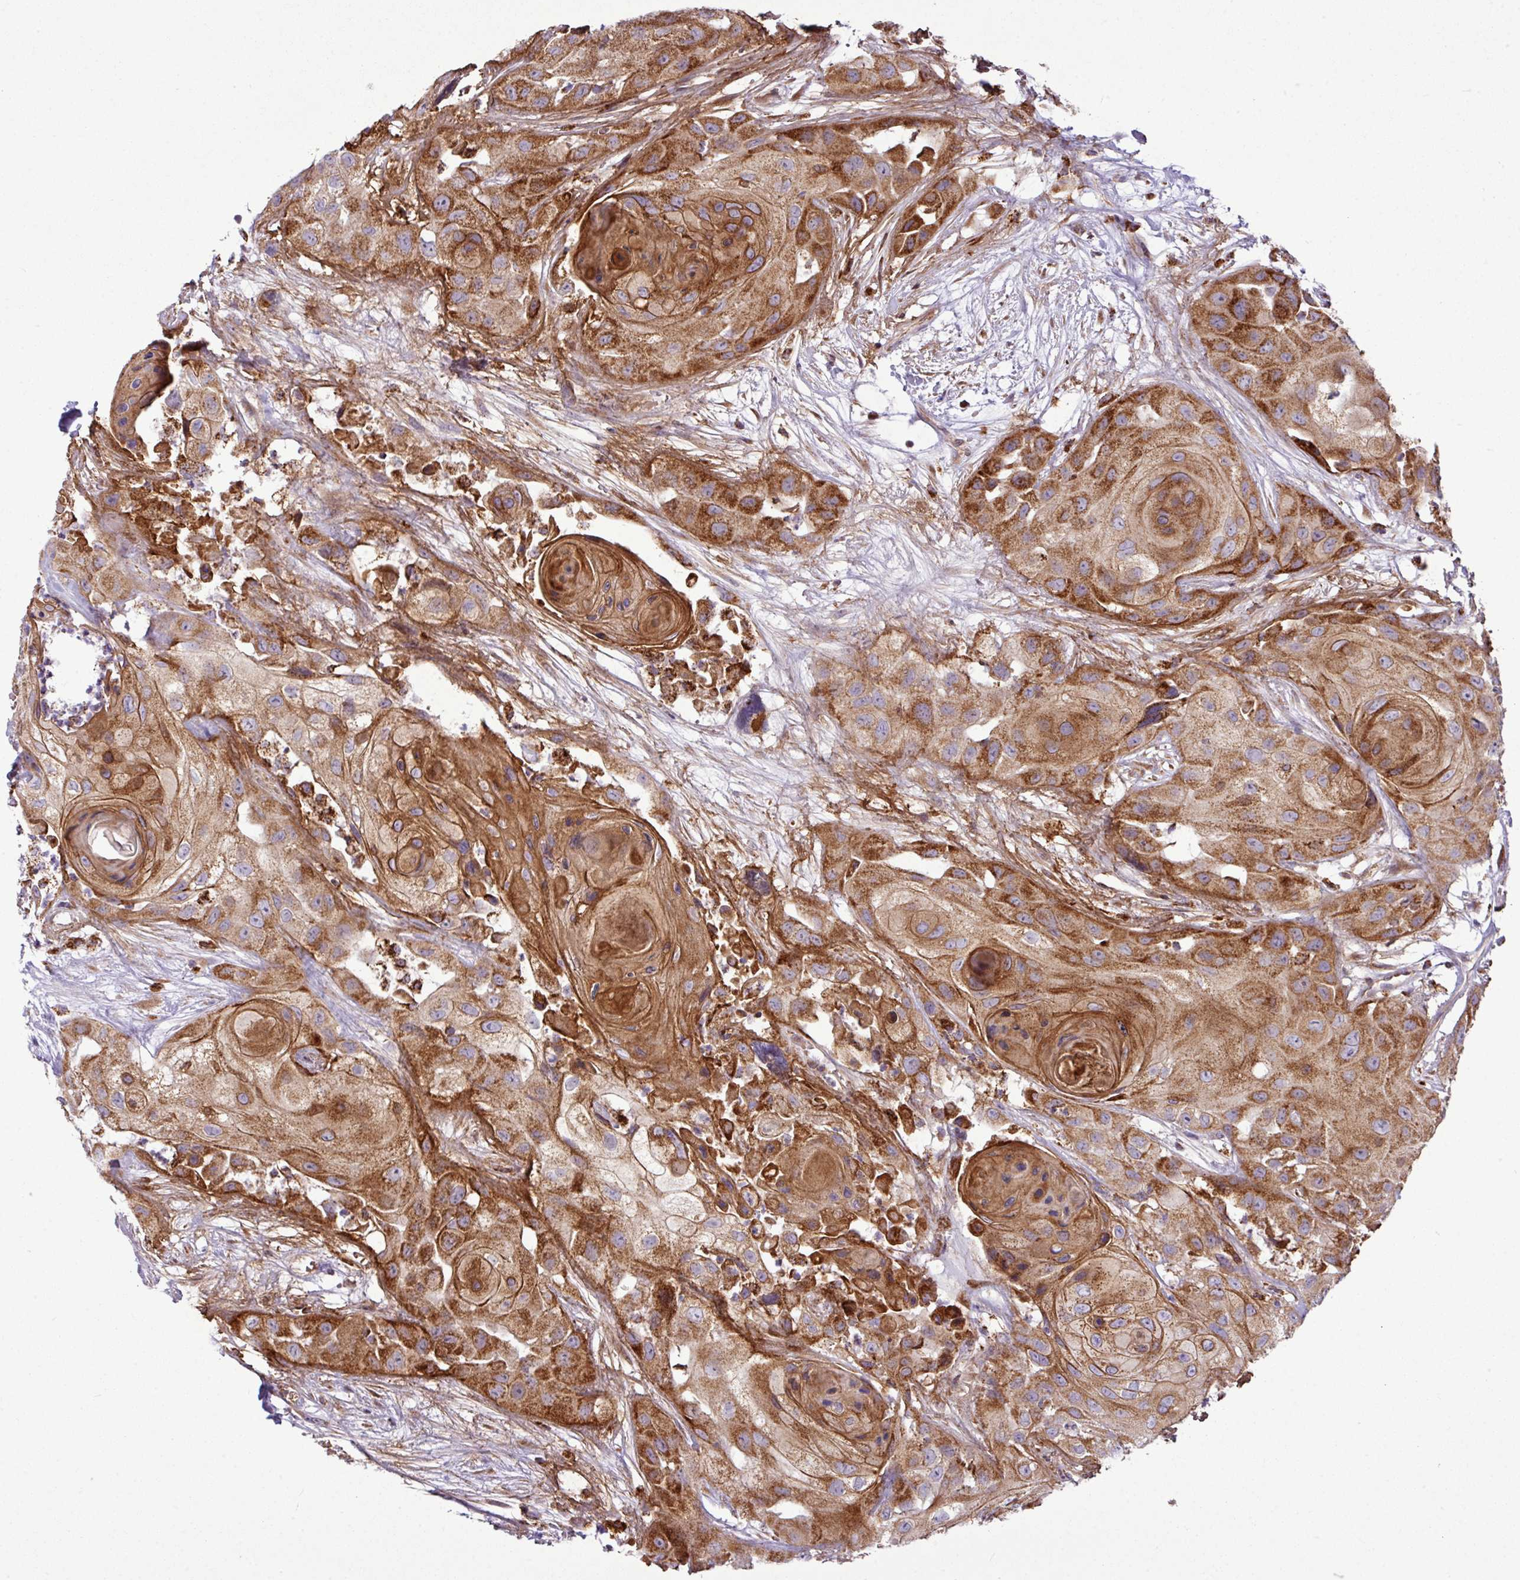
{"staining": {"intensity": "strong", "quantity": ">75%", "location": "cytoplasmic/membranous"}, "tissue": "head and neck cancer", "cell_type": "Tumor cells", "image_type": "cancer", "snomed": [{"axis": "morphology", "description": "Squamous cell carcinoma, NOS"}, {"axis": "topography", "description": "Head-Neck"}], "caption": "Human head and neck cancer (squamous cell carcinoma) stained for a protein (brown) shows strong cytoplasmic/membranous positive positivity in about >75% of tumor cells.", "gene": "ZNF569", "patient": {"sex": "male", "age": 83}}